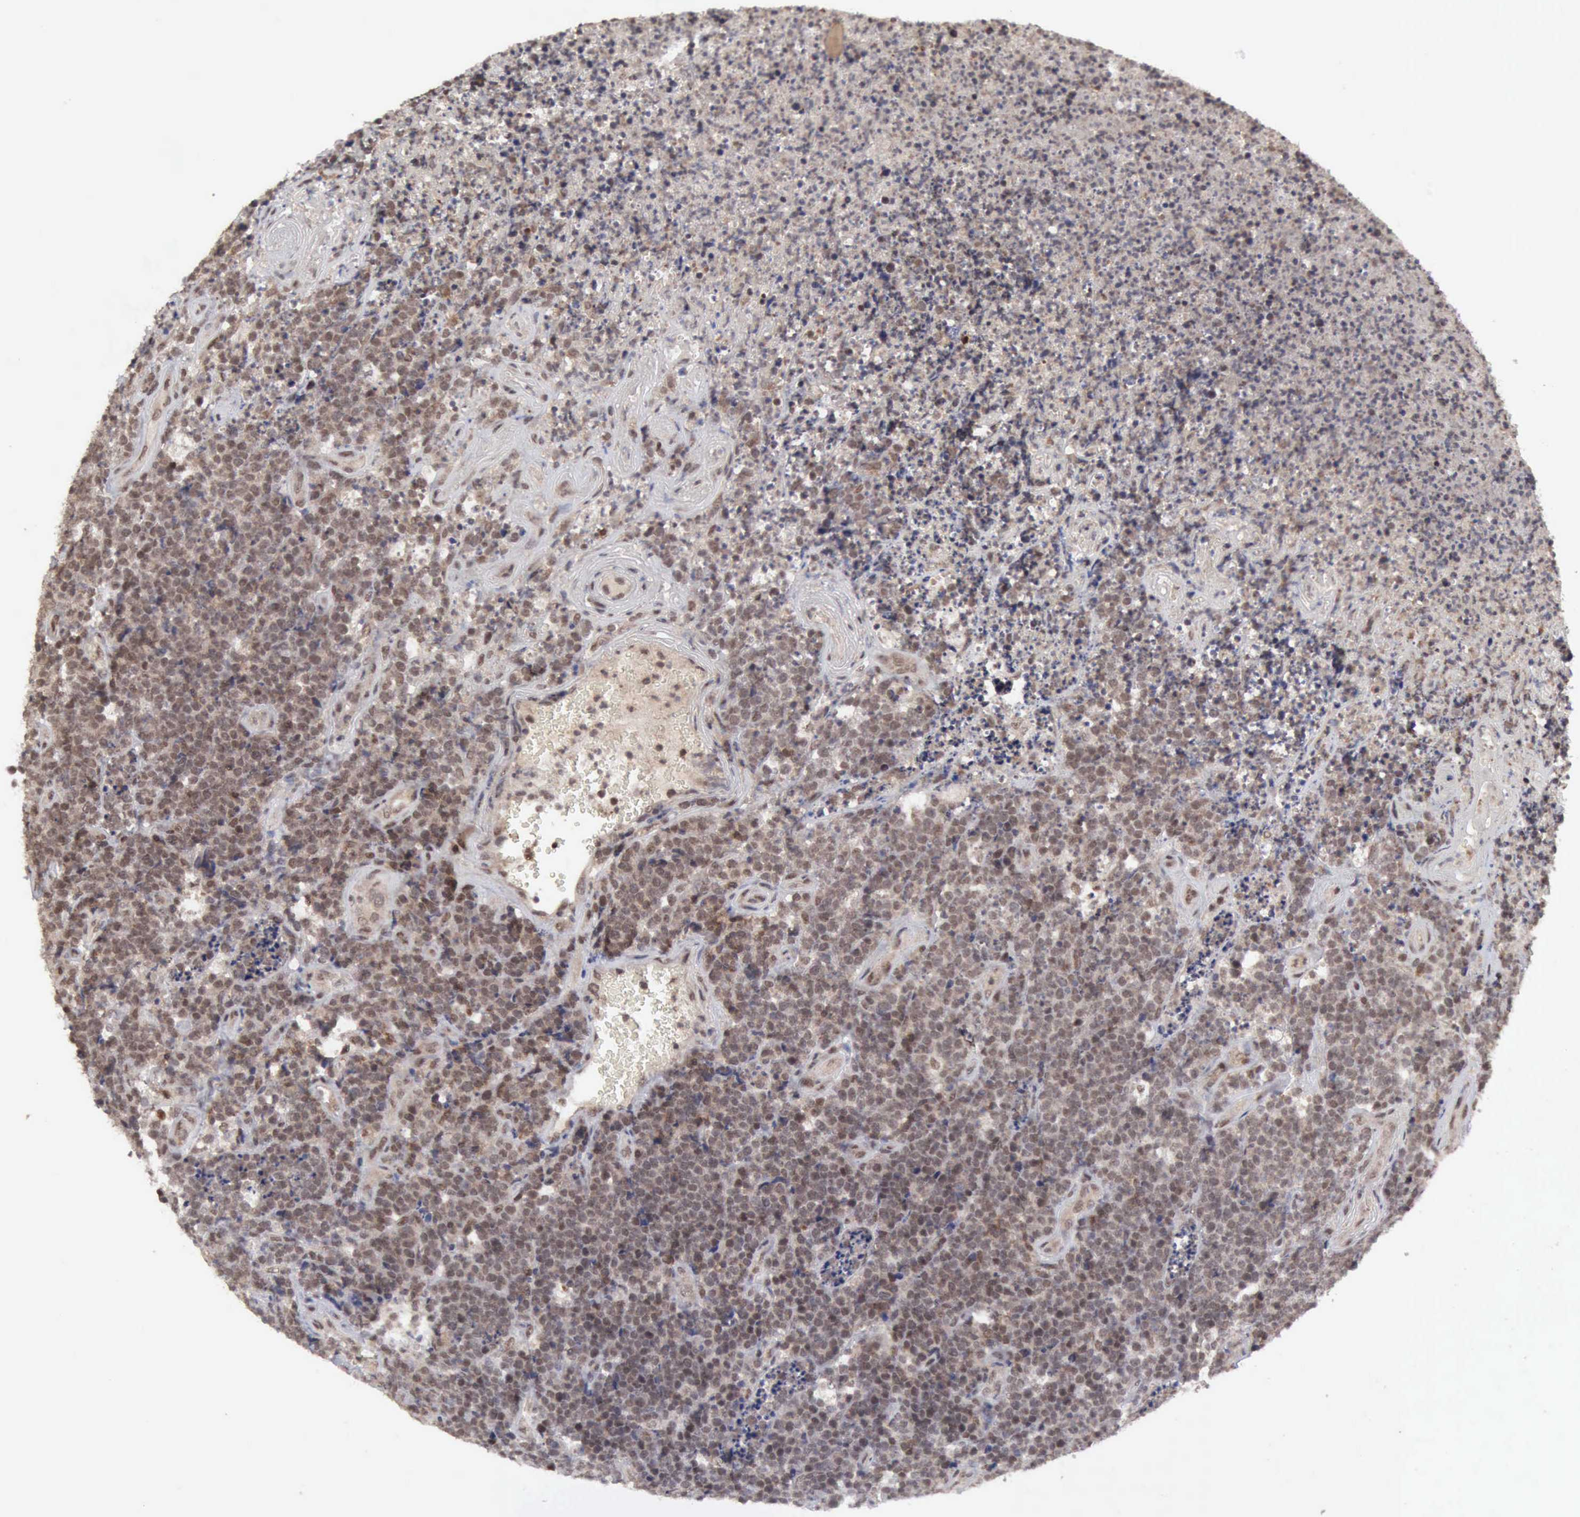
{"staining": {"intensity": "weak", "quantity": ">75%", "location": "cytoplasmic/membranous"}, "tissue": "lymphoma", "cell_type": "Tumor cells", "image_type": "cancer", "snomed": [{"axis": "morphology", "description": "Malignant lymphoma, non-Hodgkin's type, High grade"}, {"axis": "topography", "description": "Small intestine"}, {"axis": "topography", "description": "Colon"}], "caption": "Human lymphoma stained for a protein (brown) exhibits weak cytoplasmic/membranous positive staining in about >75% of tumor cells.", "gene": "CDKN2A", "patient": {"sex": "male", "age": 8}}